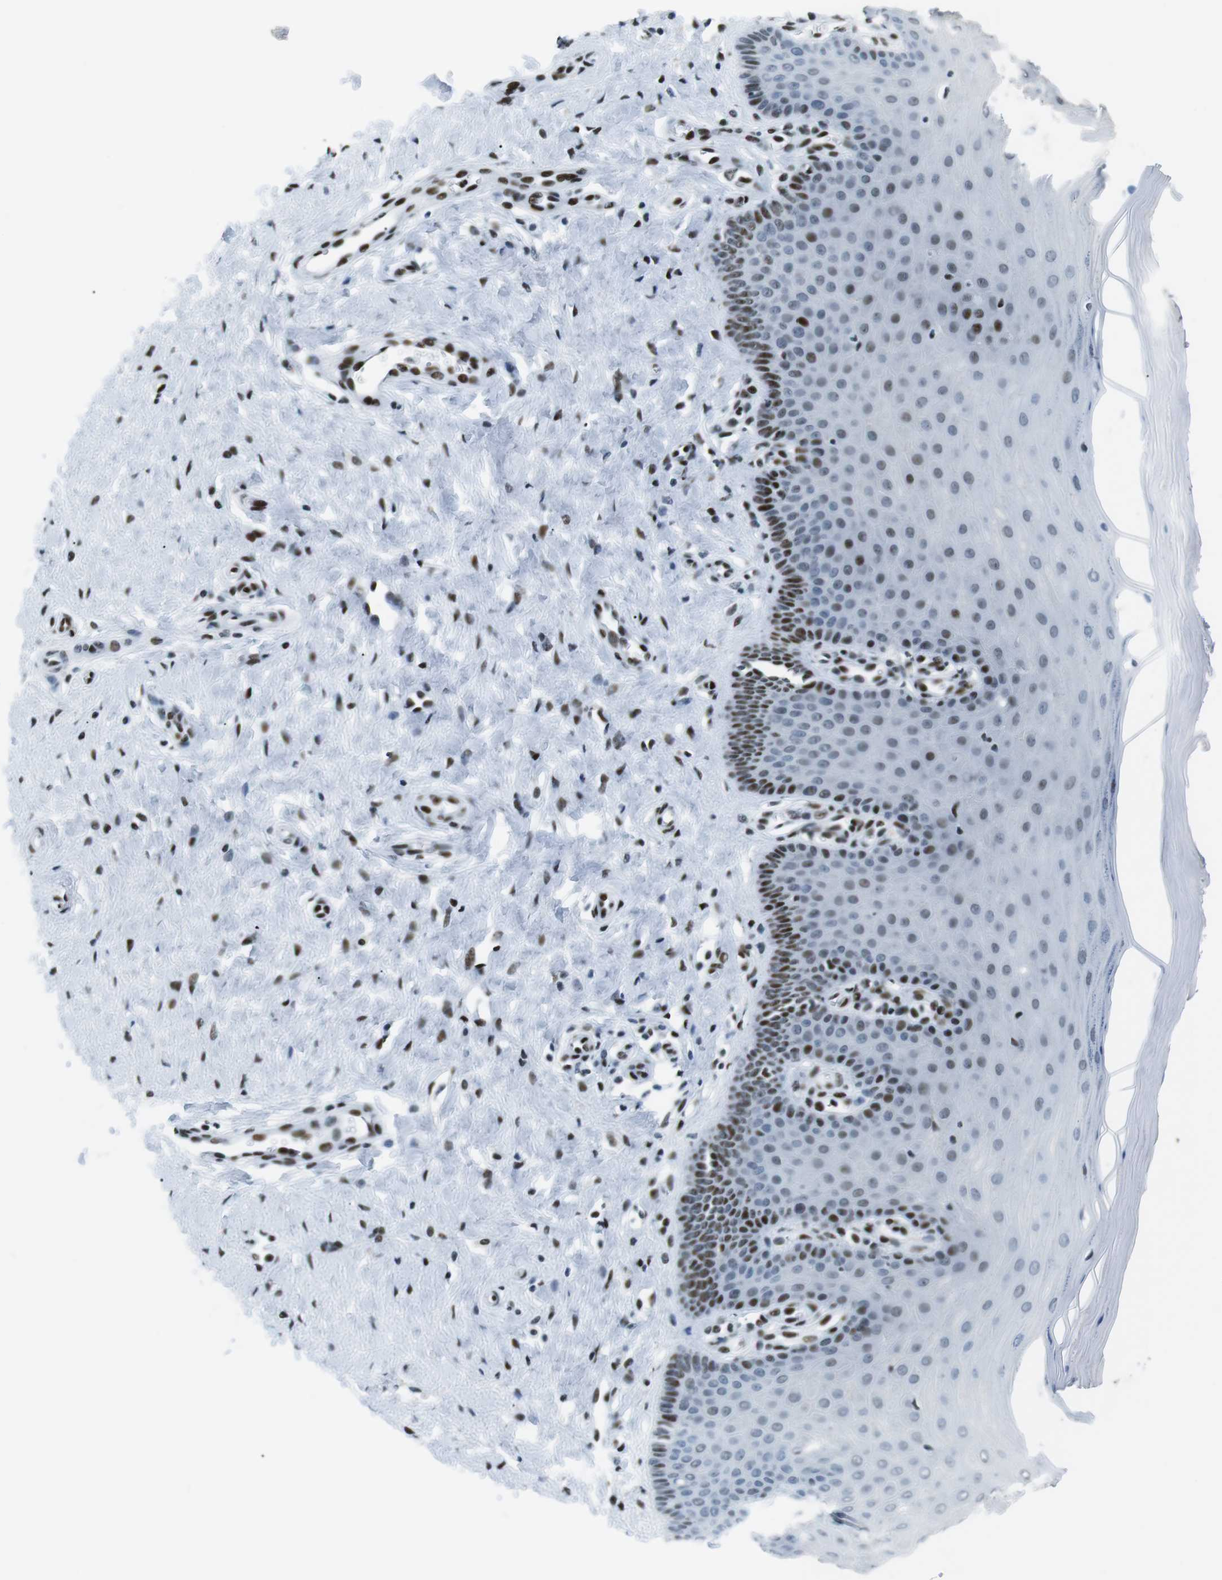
{"staining": {"intensity": "moderate", "quantity": "<25%", "location": "nuclear"}, "tissue": "cervix", "cell_type": "Squamous epithelial cells", "image_type": "normal", "snomed": [{"axis": "morphology", "description": "Normal tissue, NOS"}, {"axis": "topography", "description": "Cervix"}], "caption": "Benign cervix was stained to show a protein in brown. There is low levels of moderate nuclear staining in about <25% of squamous epithelial cells.", "gene": "PML", "patient": {"sex": "female", "age": 55}}